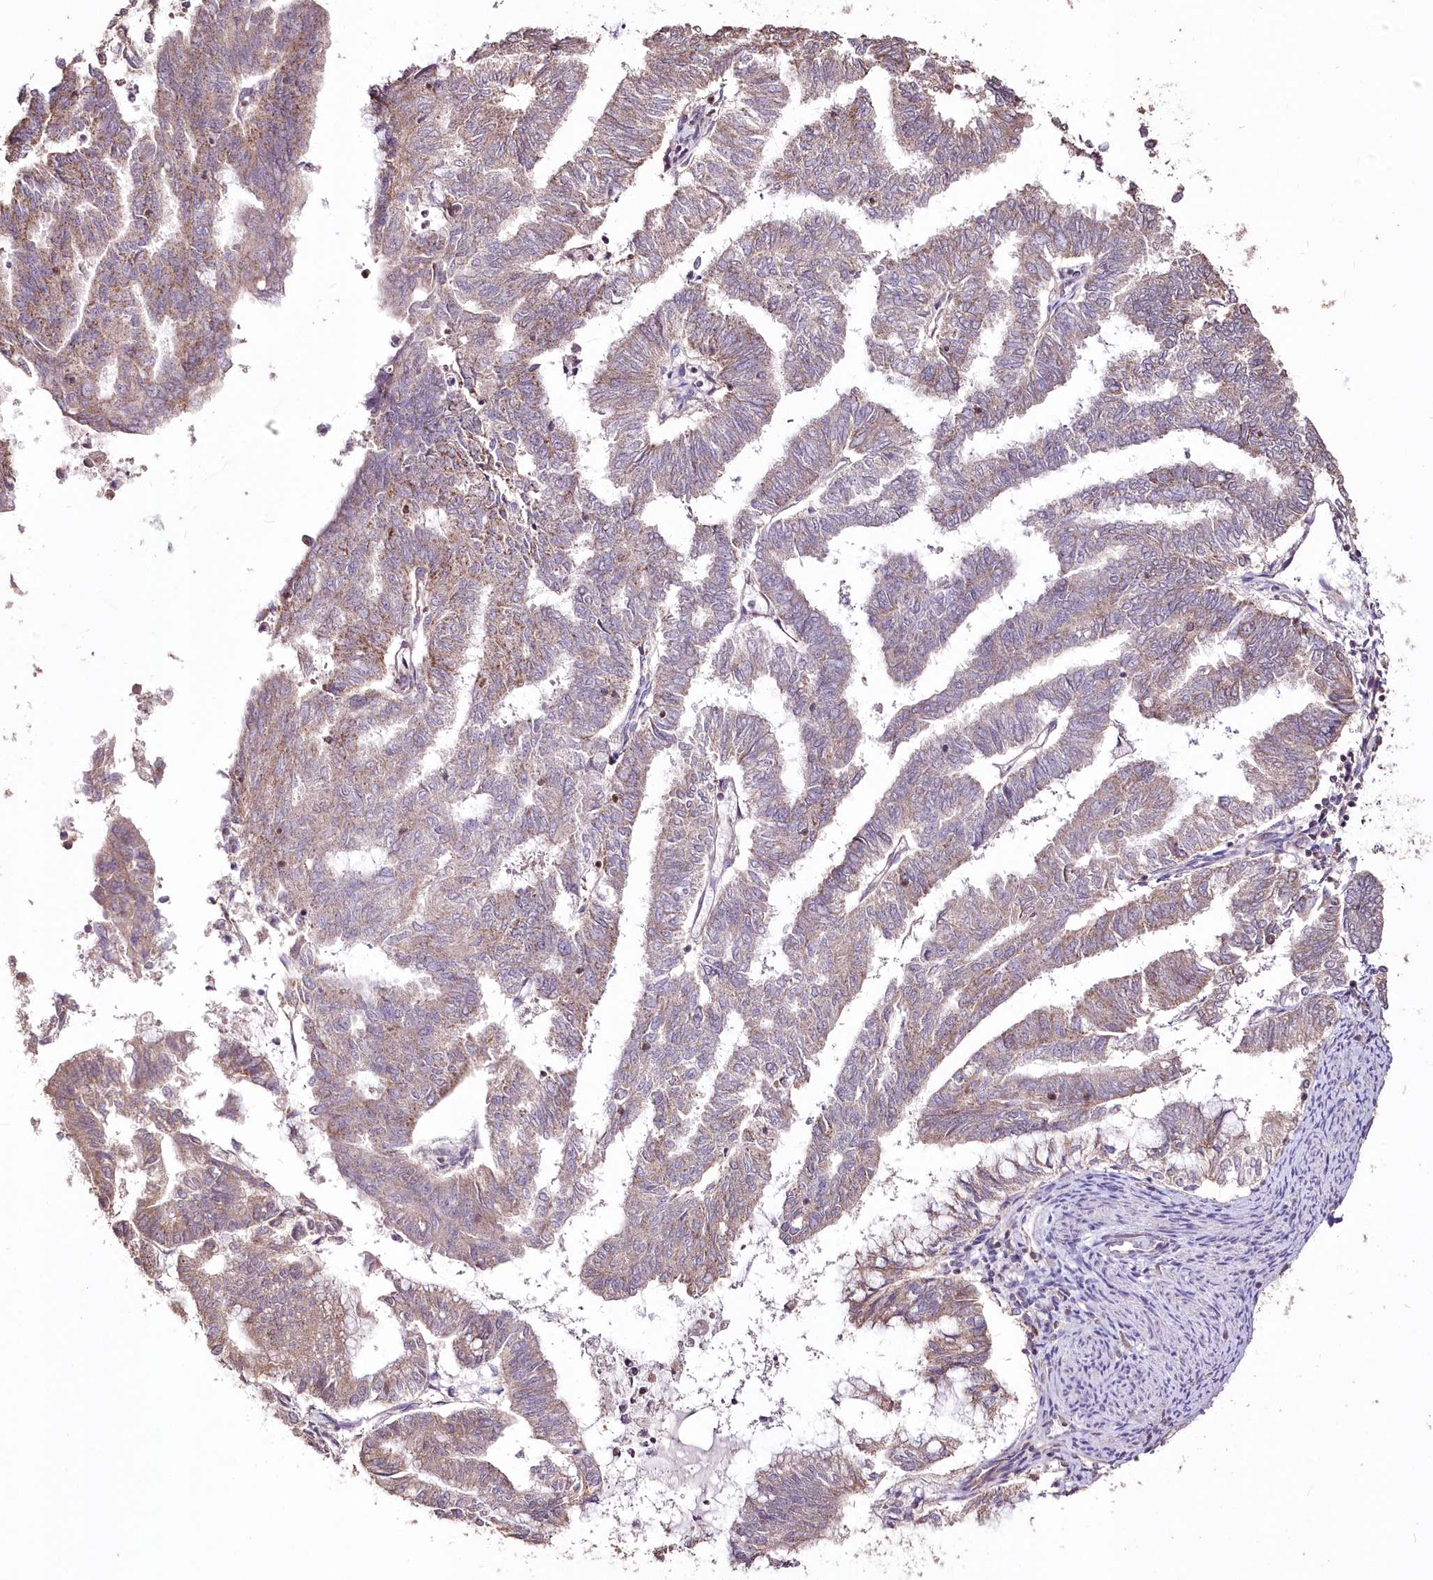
{"staining": {"intensity": "weak", "quantity": "25%-75%", "location": "cytoplasmic/membranous"}, "tissue": "endometrial cancer", "cell_type": "Tumor cells", "image_type": "cancer", "snomed": [{"axis": "morphology", "description": "Adenocarcinoma, NOS"}, {"axis": "topography", "description": "Endometrium"}], "caption": "The immunohistochemical stain highlights weak cytoplasmic/membranous staining in tumor cells of endometrial adenocarcinoma tissue. The staining is performed using DAB (3,3'-diaminobenzidine) brown chromogen to label protein expression. The nuclei are counter-stained blue using hematoxylin.", "gene": "STK17B", "patient": {"sex": "female", "age": 79}}